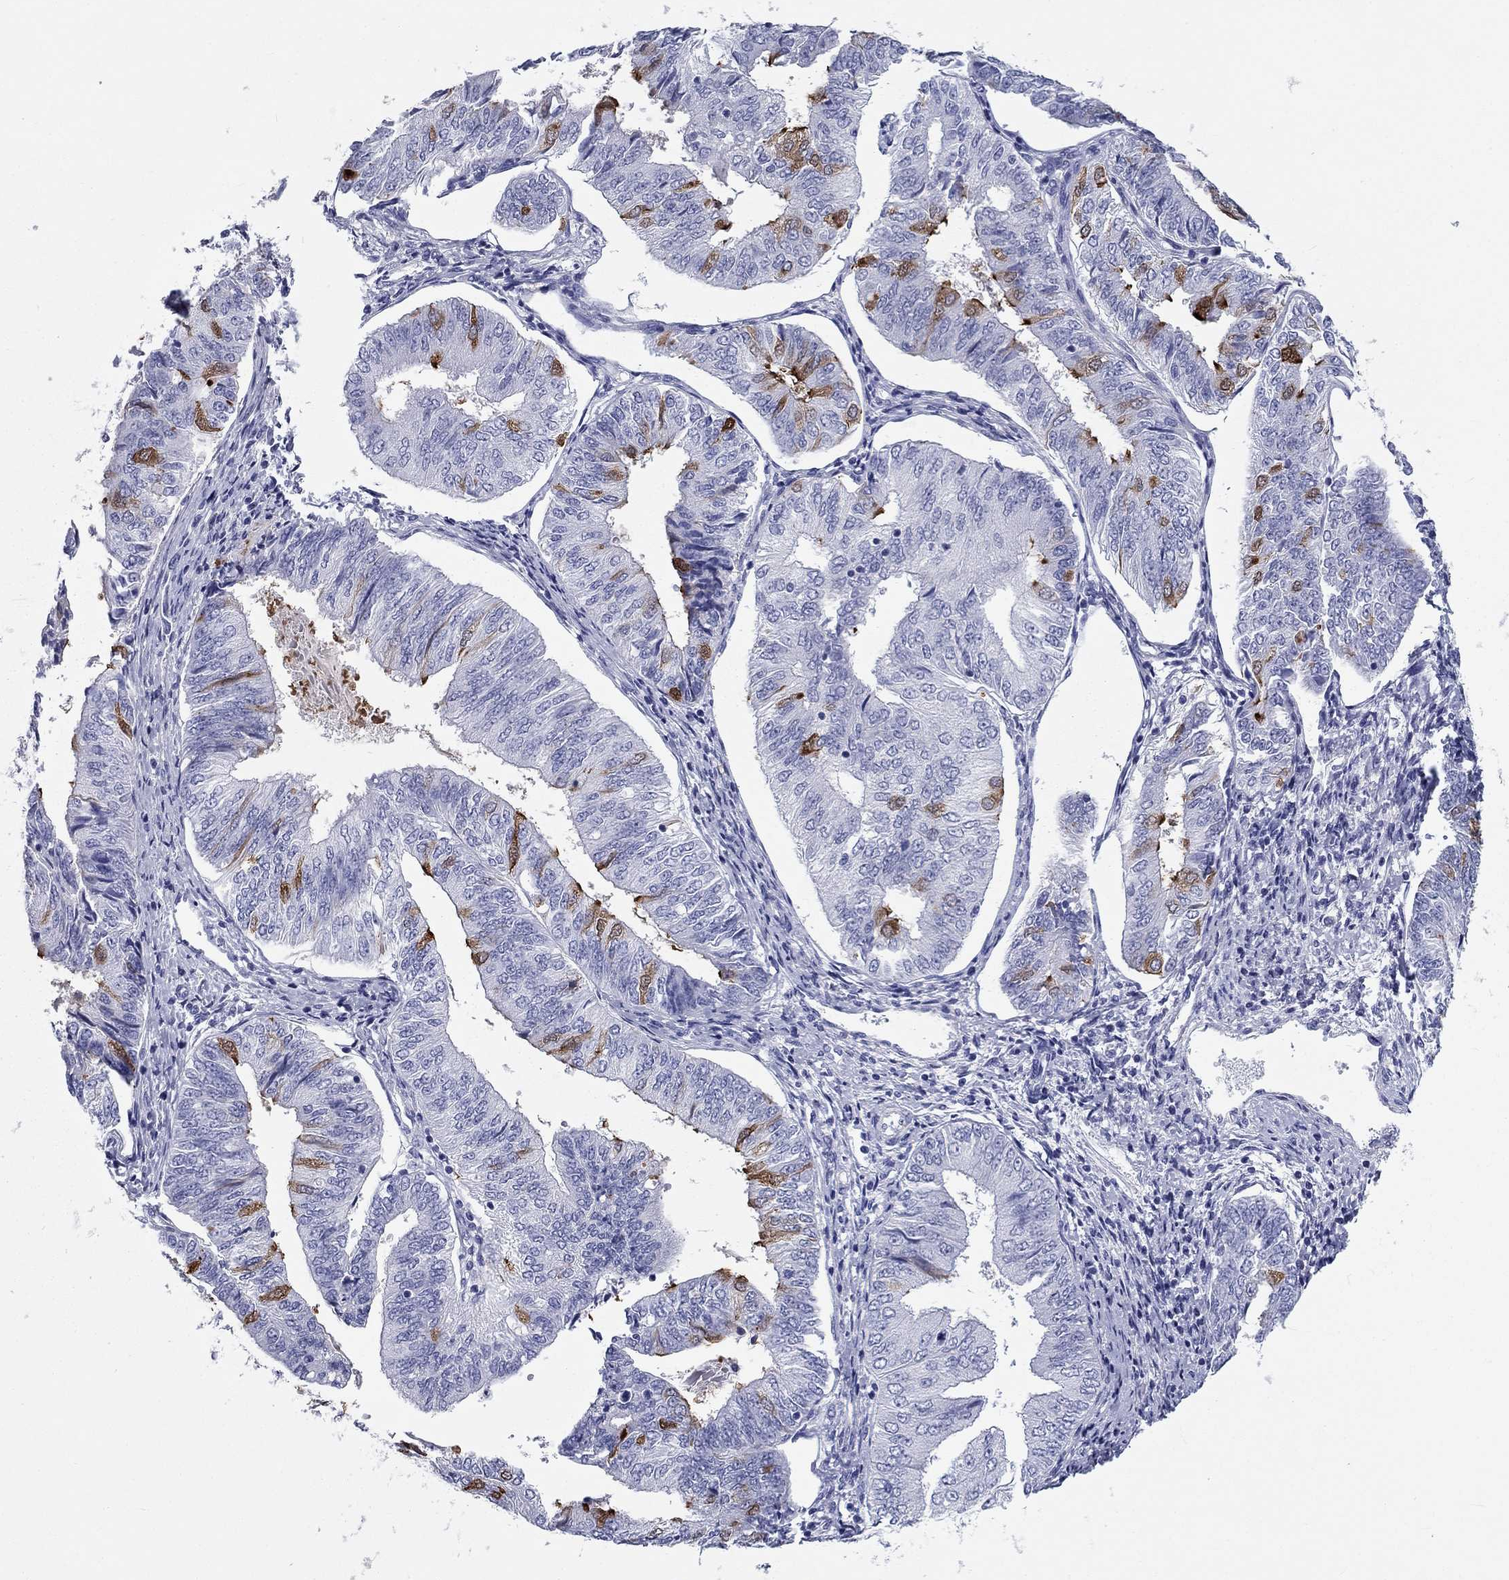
{"staining": {"intensity": "strong", "quantity": "<25%", "location": "cytoplasmic/membranous"}, "tissue": "endometrial cancer", "cell_type": "Tumor cells", "image_type": "cancer", "snomed": [{"axis": "morphology", "description": "Adenocarcinoma, NOS"}, {"axis": "topography", "description": "Endometrium"}], "caption": "Adenocarcinoma (endometrial) stained for a protein reveals strong cytoplasmic/membranous positivity in tumor cells.", "gene": "DNALI1", "patient": {"sex": "female", "age": 58}}